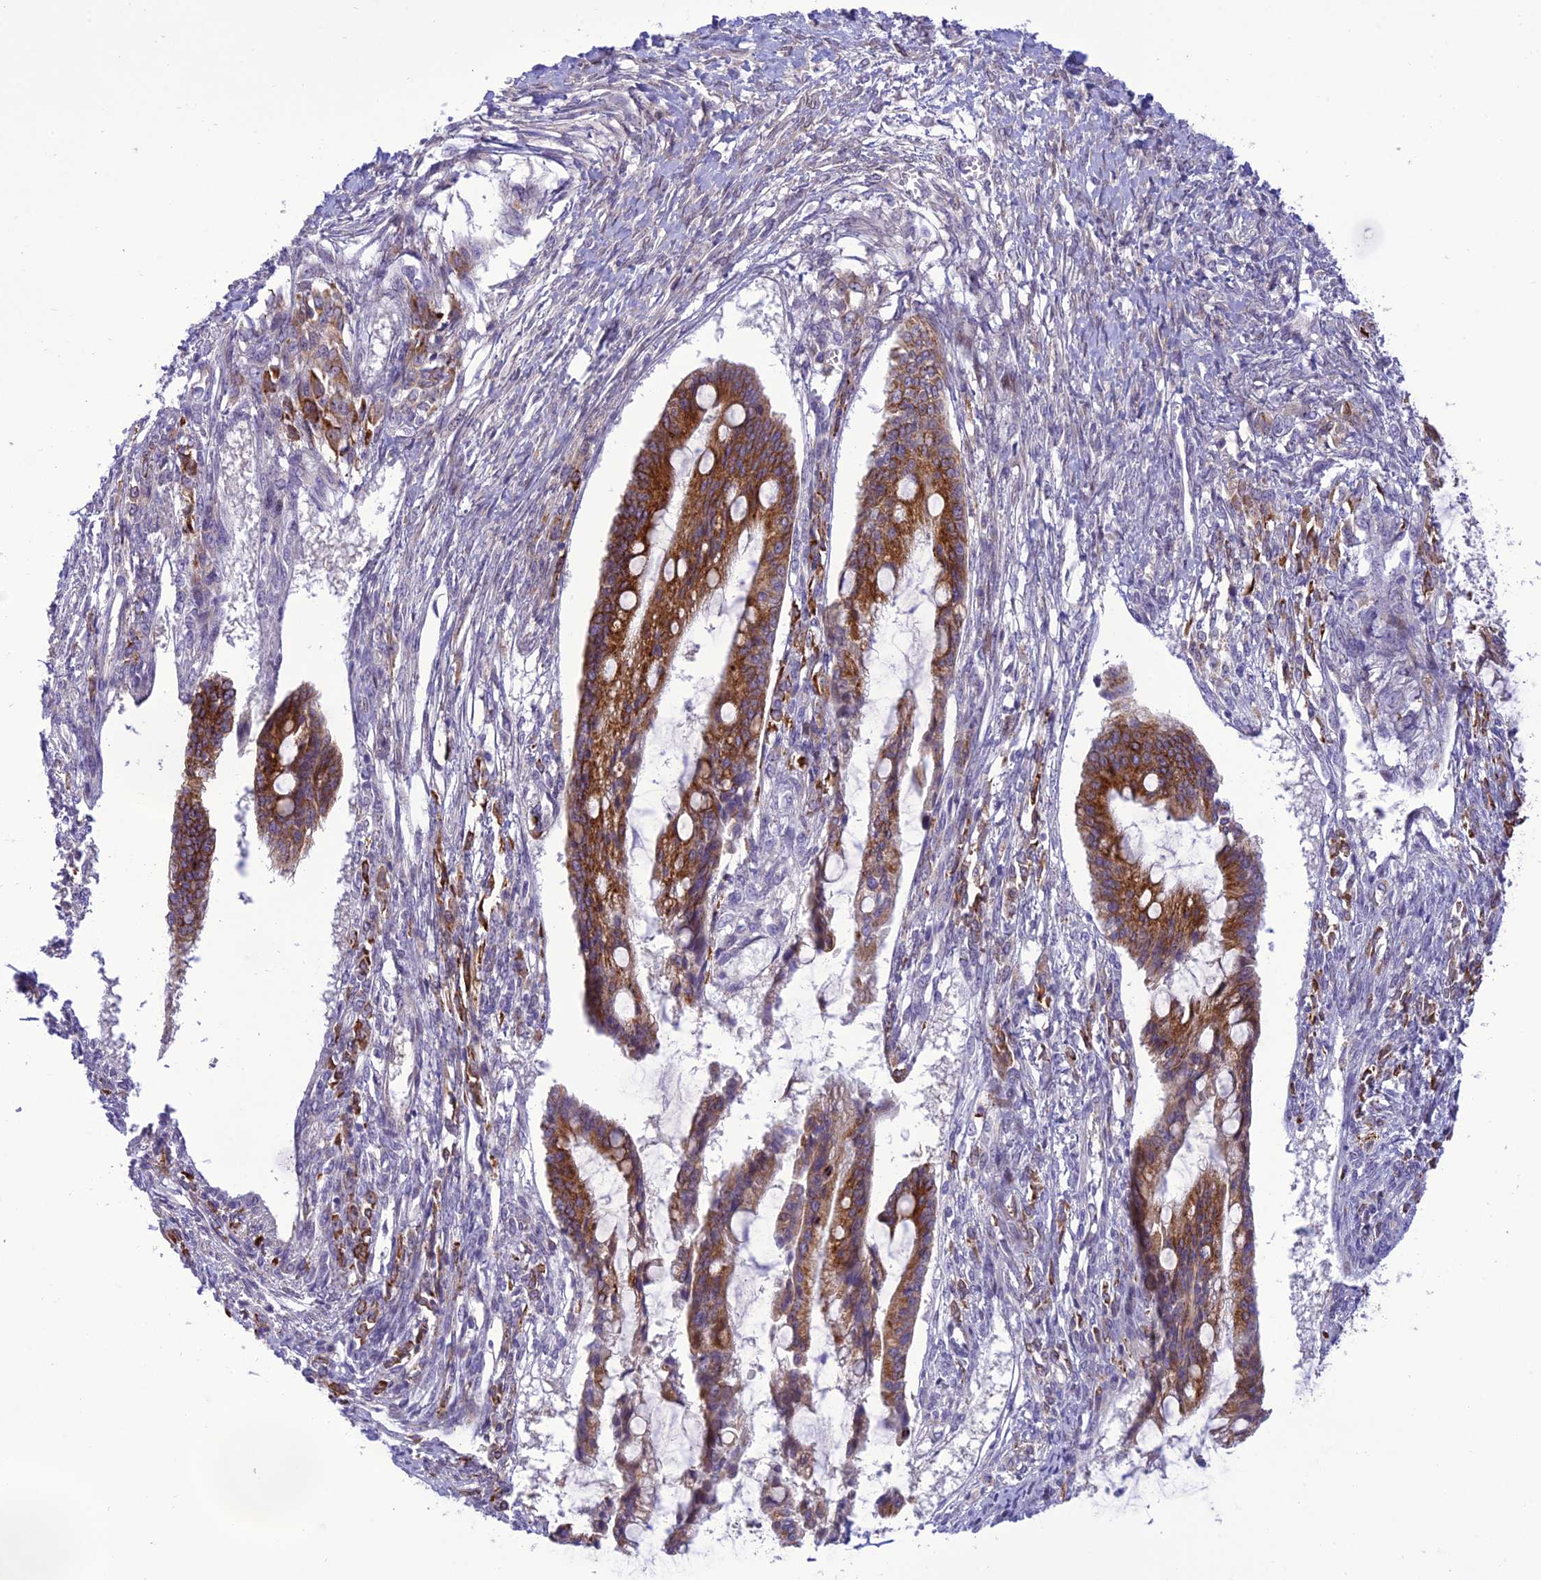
{"staining": {"intensity": "strong", "quantity": ">75%", "location": "cytoplasmic/membranous"}, "tissue": "ovarian cancer", "cell_type": "Tumor cells", "image_type": "cancer", "snomed": [{"axis": "morphology", "description": "Cystadenocarcinoma, mucinous, NOS"}, {"axis": "topography", "description": "Ovary"}], "caption": "About >75% of tumor cells in ovarian cancer (mucinous cystadenocarcinoma) reveal strong cytoplasmic/membranous protein staining as visualized by brown immunohistochemical staining.", "gene": "JMY", "patient": {"sex": "female", "age": 73}}